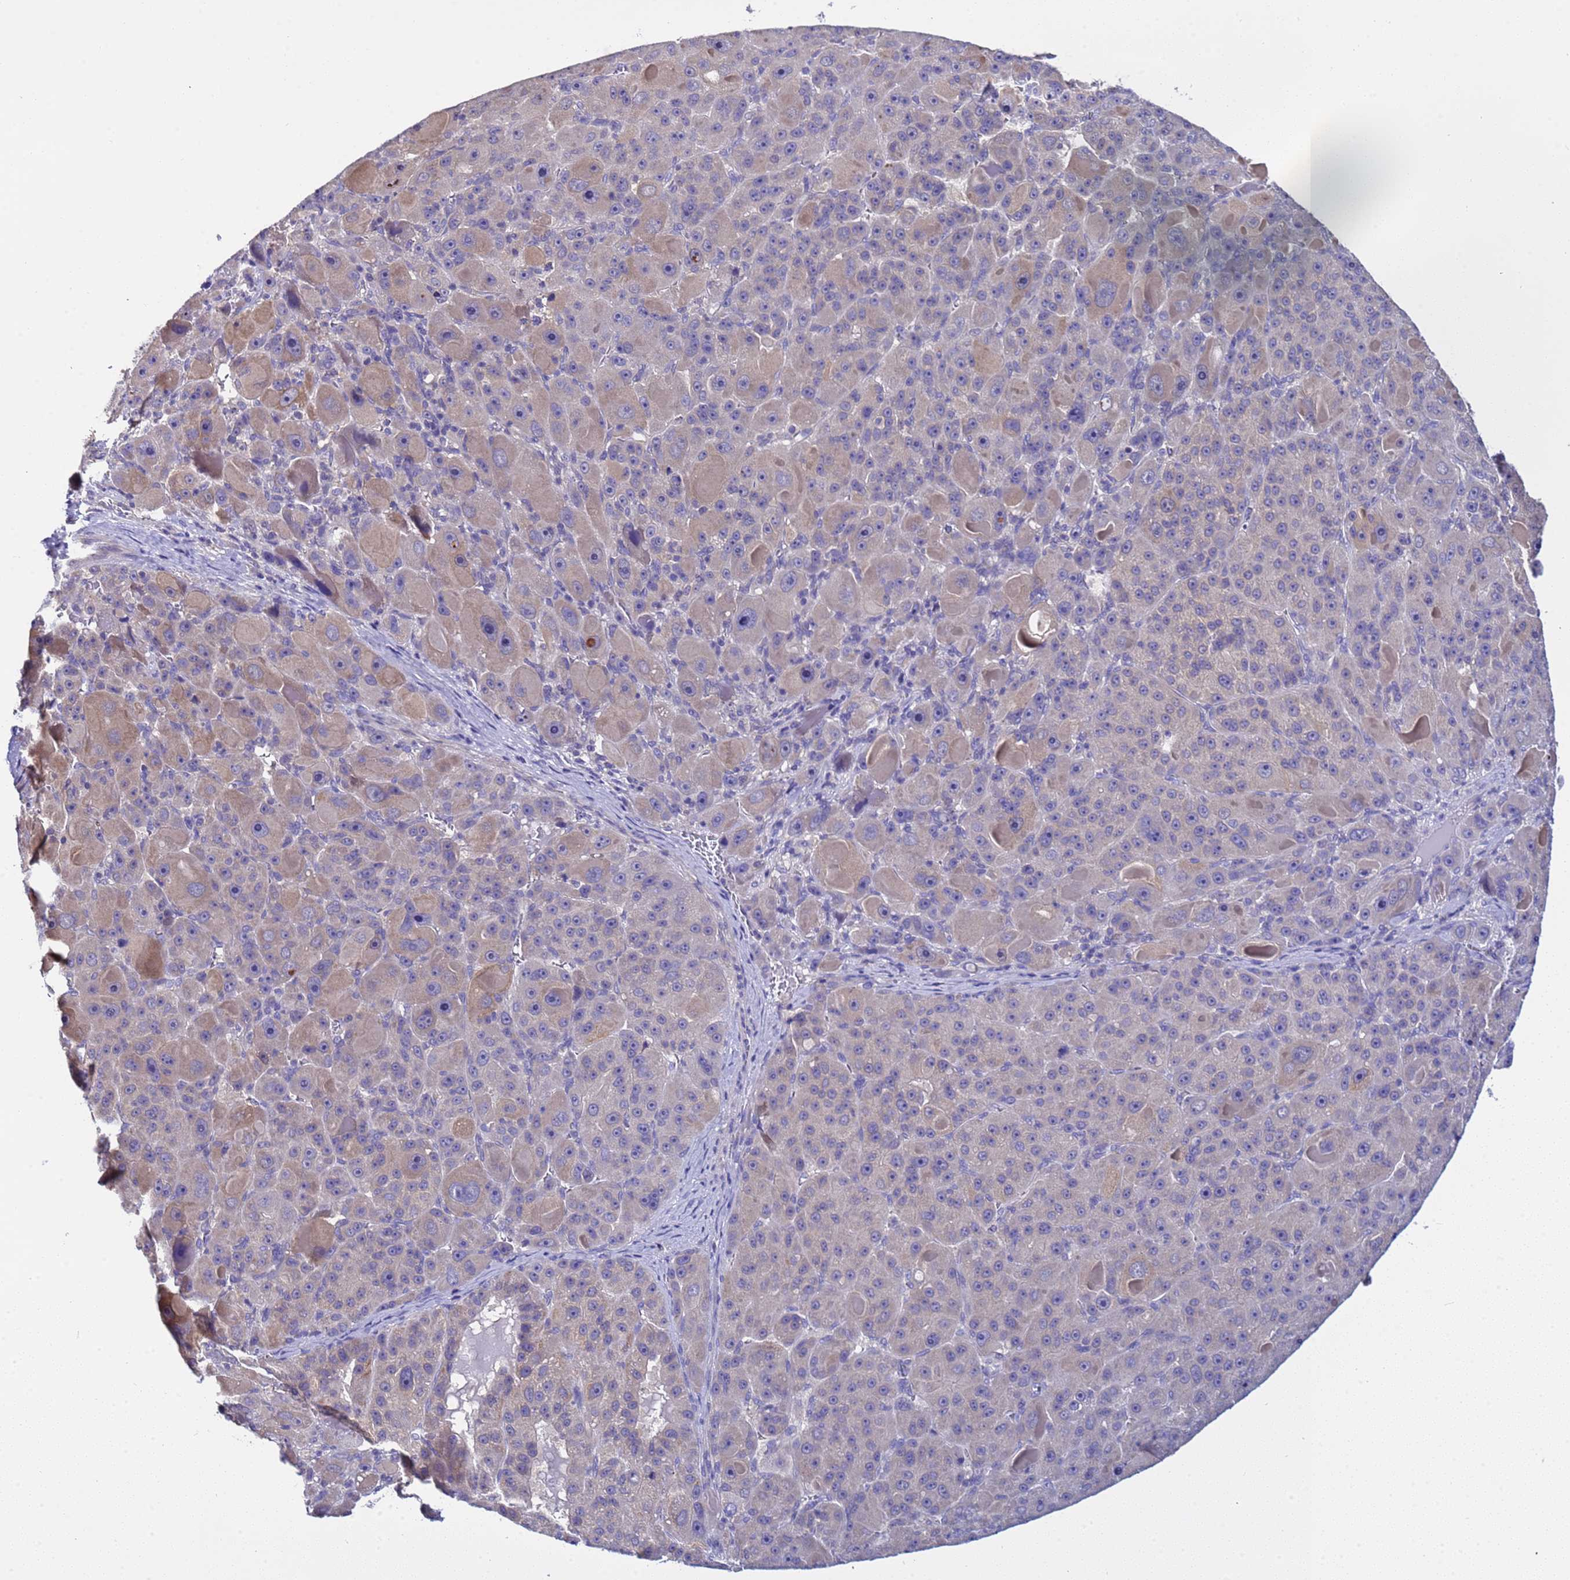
{"staining": {"intensity": "negative", "quantity": "none", "location": "none"}, "tissue": "liver cancer", "cell_type": "Tumor cells", "image_type": "cancer", "snomed": [{"axis": "morphology", "description": "Carcinoma, Hepatocellular, NOS"}, {"axis": "topography", "description": "Liver"}], "caption": "Histopathology image shows no protein staining in tumor cells of liver cancer tissue.", "gene": "ELMOD2", "patient": {"sex": "male", "age": 76}}